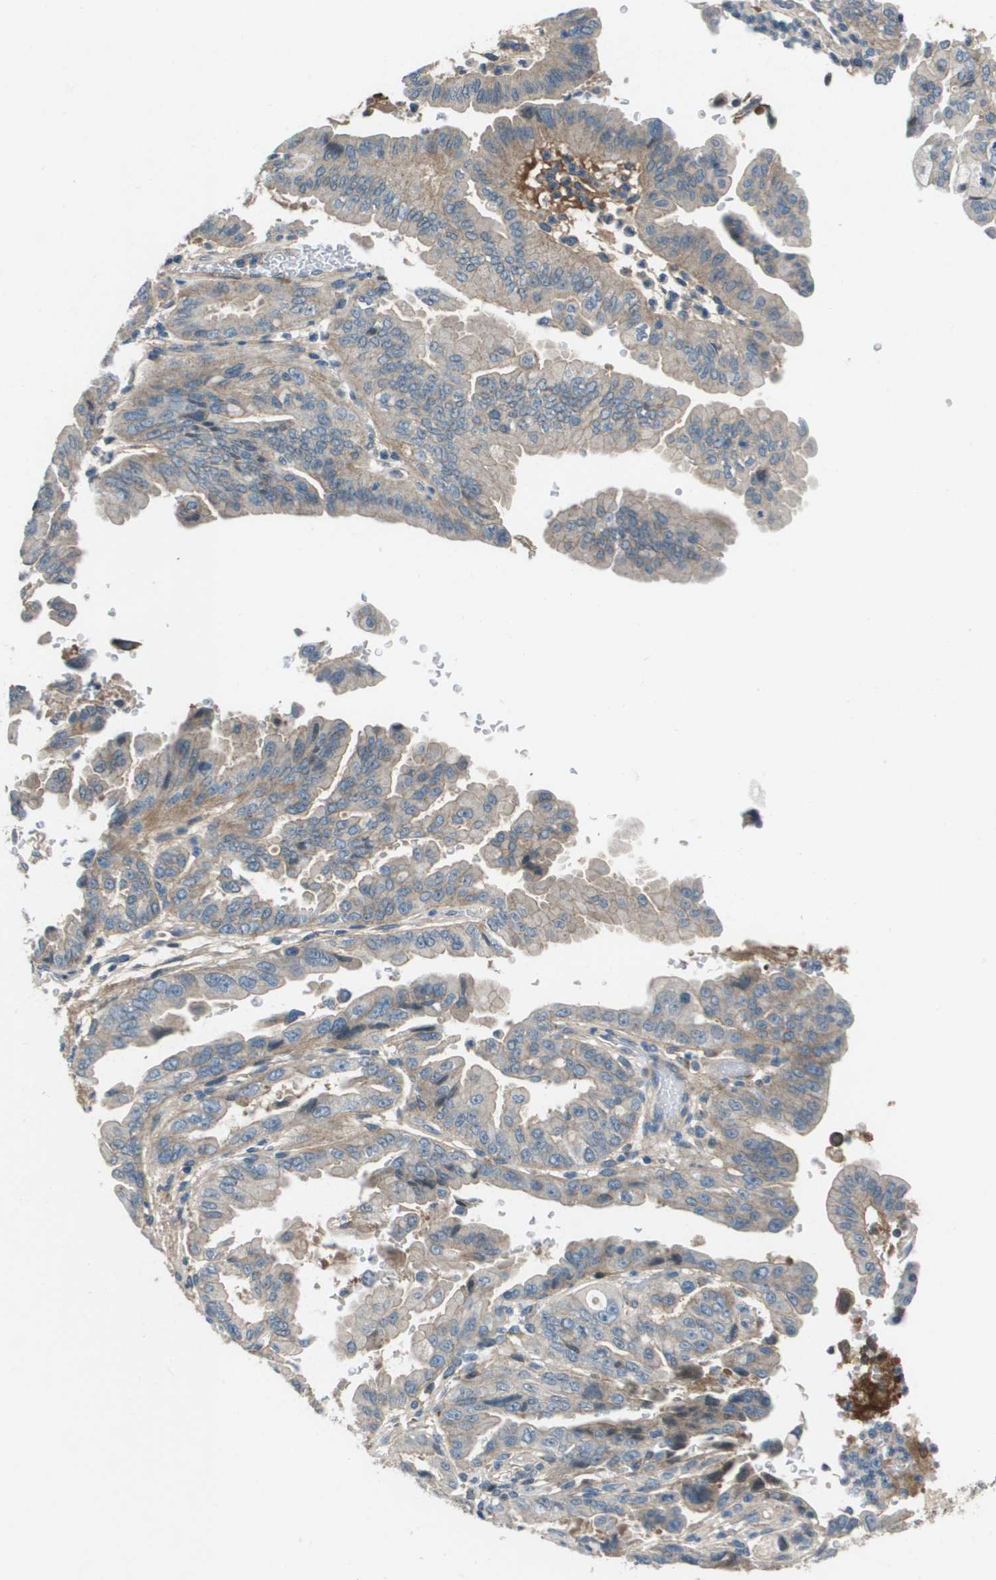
{"staining": {"intensity": "weak", "quantity": "<25%", "location": "cytoplasmic/membranous"}, "tissue": "pancreatic cancer", "cell_type": "Tumor cells", "image_type": "cancer", "snomed": [{"axis": "morphology", "description": "Adenocarcinoma, NOS"}, {"axis": "topography", "description": "Pancreas"}], "caption": "There is no significant positivity in tumor cells of pancreatic cancer. (Immunohistochemistry, brightfield microscopy, high magnification).", "gene": "PCOLCE", "patient": {"sex": "male", "age": 70}}